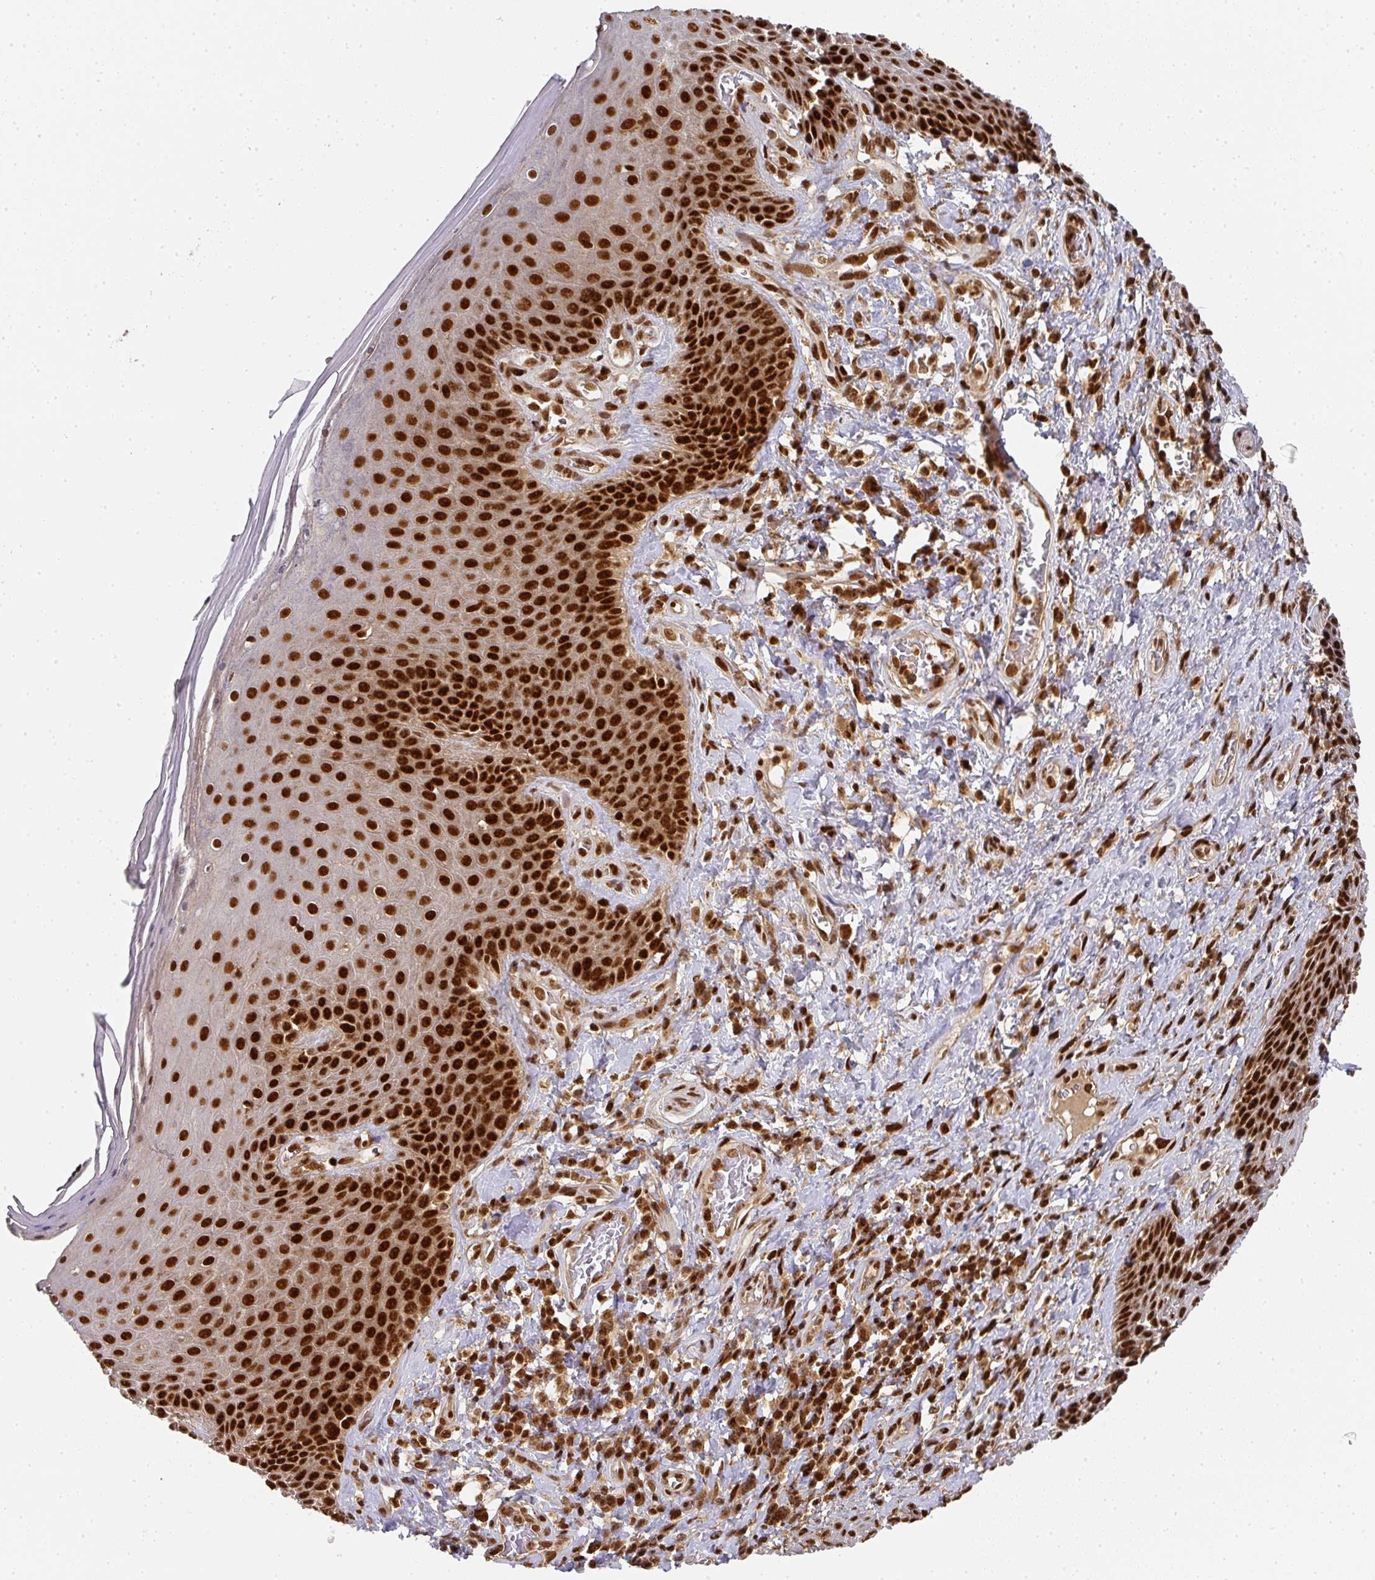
{"staining": {"intensity": "strong", "quantity": ">75%", "location": "nuclear"}, "tissue": "skin", "cell_type": "Epidermal cells", "image_type": "normal", "snomed": [{"axis": "morphology", "description": "Normal tissue, NOS"}, {"axis": "topography", "description": "Anal"}, {"axis": "topography", "description": "Peripheral nerve tissue"}], "caption": "A micrograph of skin stained for a protein reveals strong nuclear brown staining in epidermal cells. (Brightfield microscopy of DAB IHC at high magnification).", "gene": "DIDO1", "patient": {"sex": "male", "age": 53}}